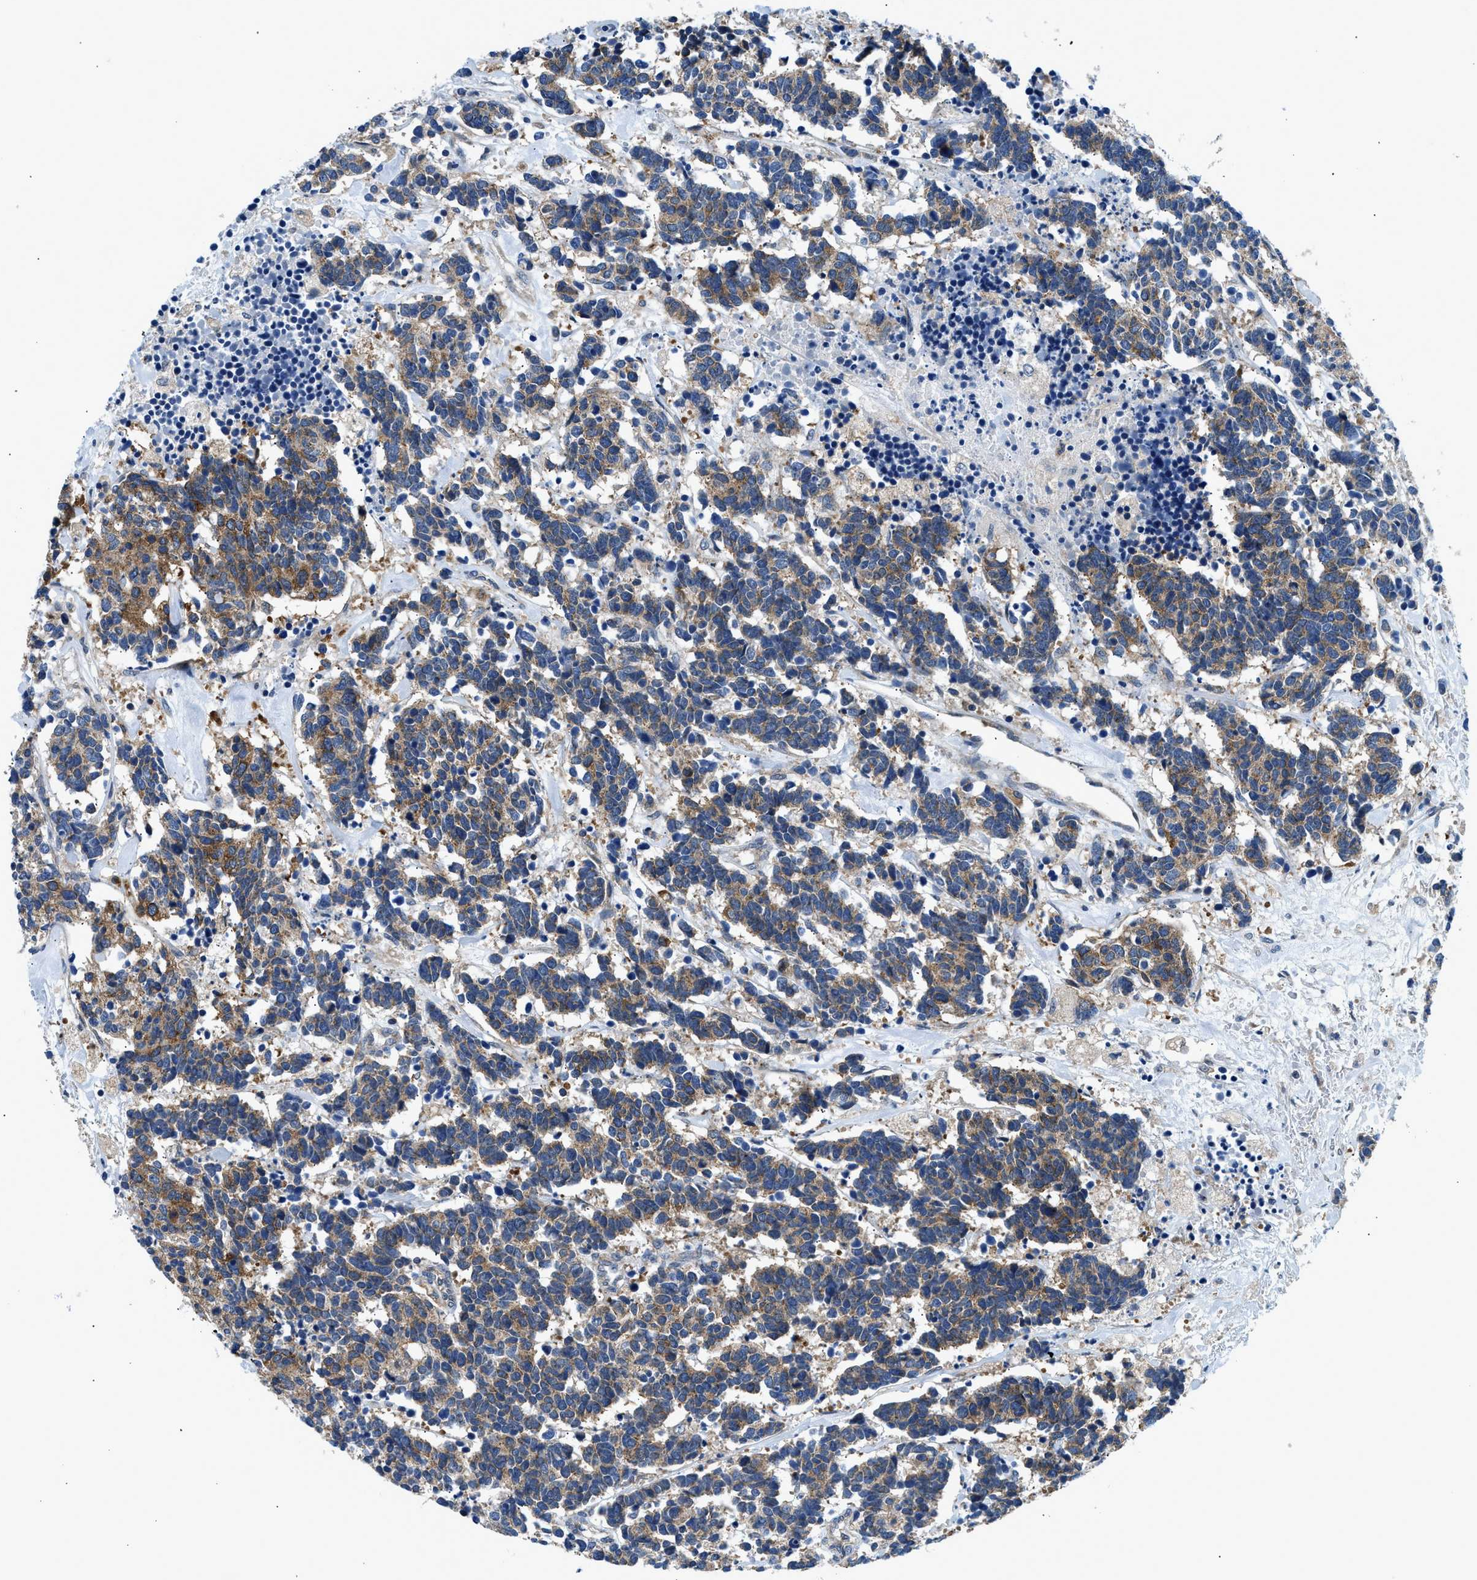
{"staining": {"intensity": "moderate", "quantity": ">75%", "location": "cytoplasmic/membranous"}, "tissue": "carcinoid", "cell_type": "Tumor cells", "image_type": "cancer", "snomed": [{"axis": "morphology", "description": "Carcinoma, NOS"}, {"axis": "morphology", "description": "Carcinoid, malignant, NOS"}, {"axis": "topography", "description": "Urinary bladder"}], "caption": "Immunohistochemical staining of human carcinoma demonstrates medium levels of moderate cytoplasmic/membranous protein staining in approximately >75% of tumor cells.", "gene": "LPIN2", "patient": {"sex": "male", "age": 57}}